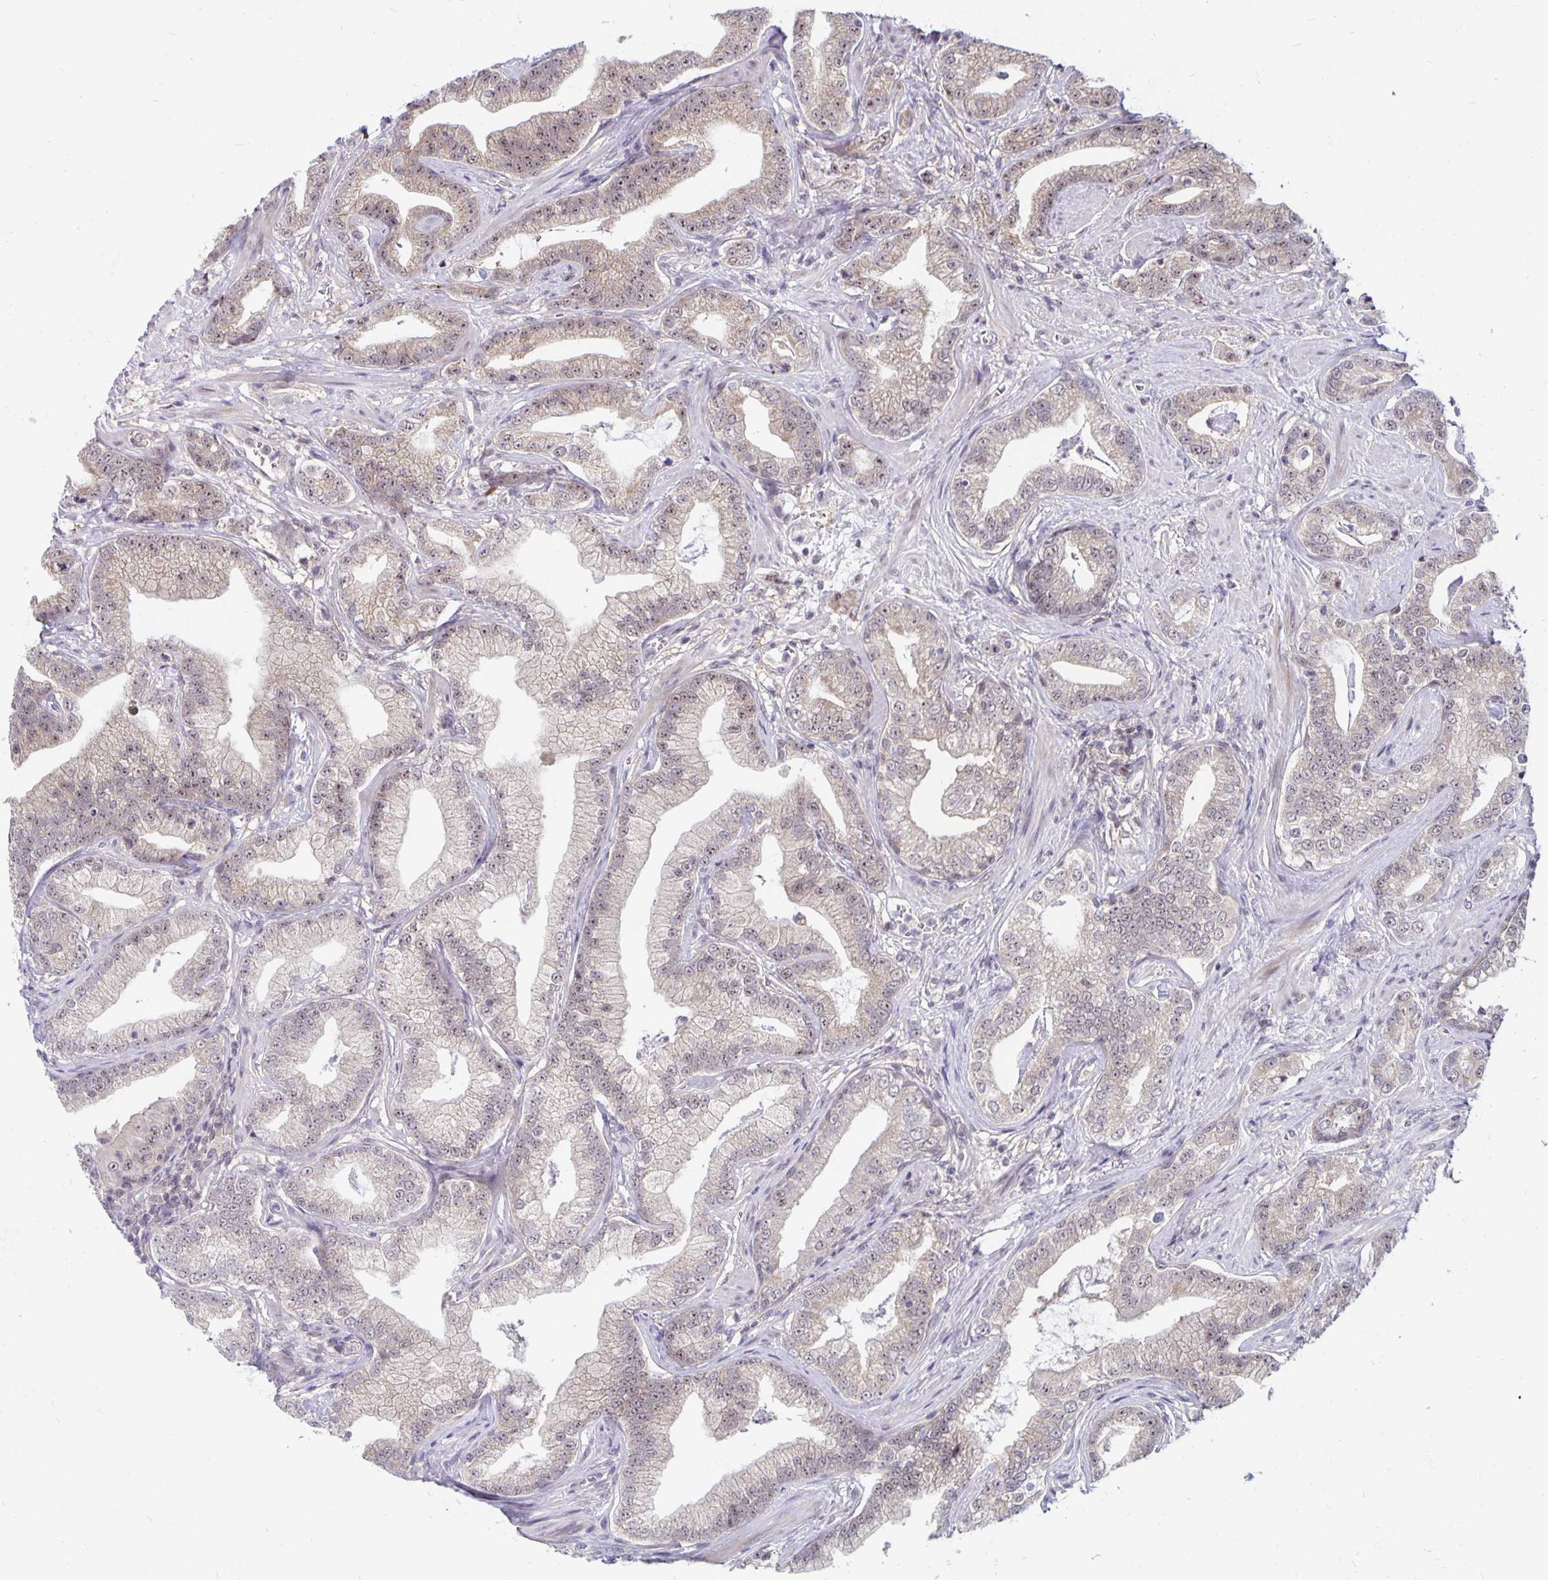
{"staining": {"intensity": "weak", "quantity": "25%-75%", "location": "nuclear"}, "tissue": "prostate cancer", "cell_type": "Tumor cells", "image_type": "cancer", "snomed": [{"axis": "morphology", "description": "Adenocarcinoma, Low grade"}, {"axis": "topography", "description": "Prostate"}], "caption": "Immunohistochemistry of human low-grade adenocarcinoma (prostate) demonstrates low levels of weak nuclear positivity in approximately 25%-75% of tumor cells. (Stains: DAB (3,3'-diaminobenzidine) in brown, nuclei in blue, Microscopy: brightfield microscopy at high magnification).", "gene": "EXOC6B", "patient": {"sex": "male", "age": 62}}